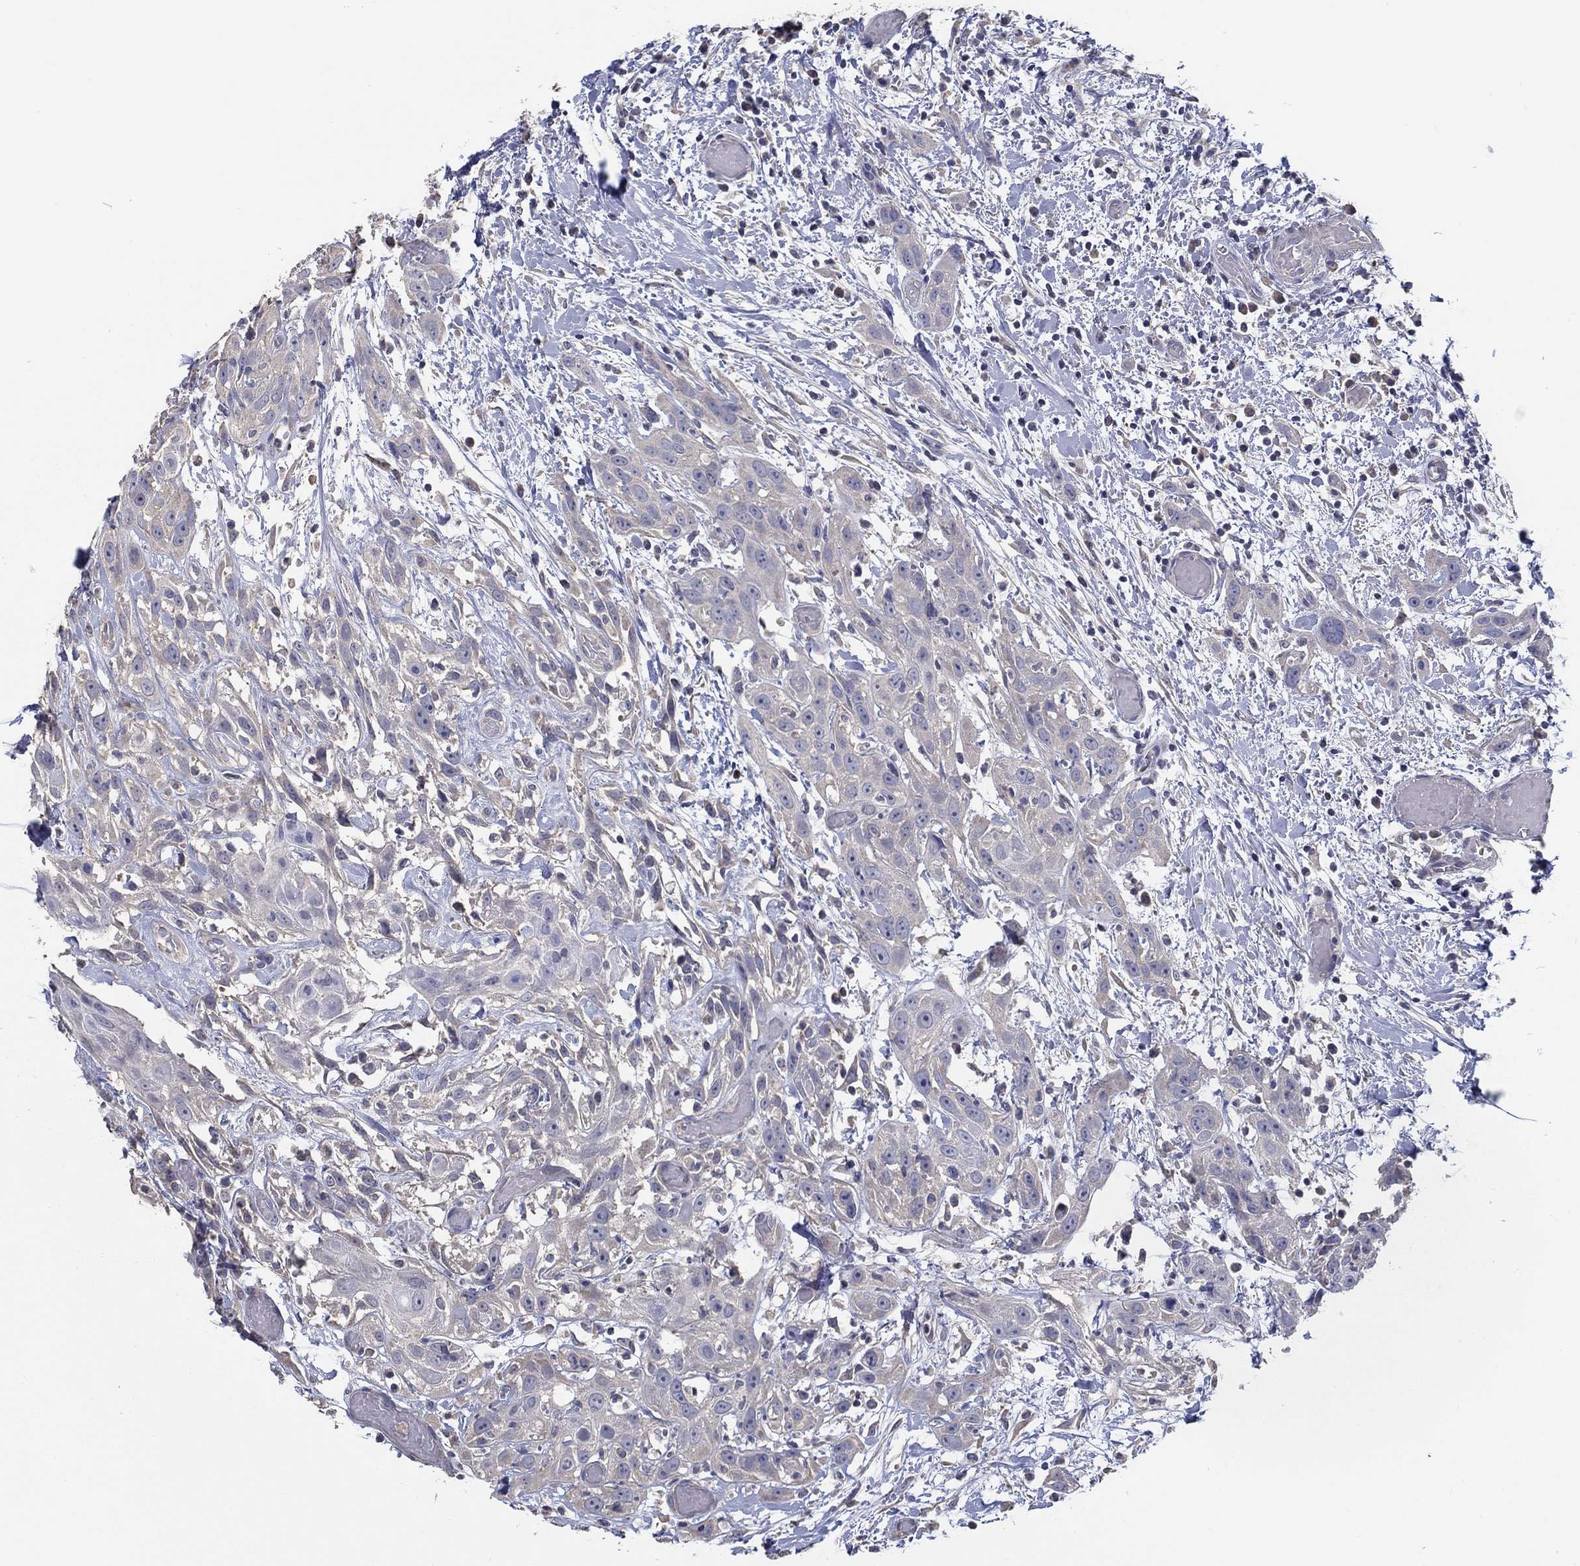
{"staining": {"intensity": "negative", "quantity": "none", "location": "none"}, "tissue": "head and neck cancer", "cell_type": "Tumor cells", "image_type": "cancer", "snomed": [{"axis": "morphology", "description": "Normal tissue, NOS"}, {"axis": "morphology", "description": "Squamous cell carcinoma, NOS"}, {"axis": "topography", "description": "Oral tissue"}, {"axis": "topography", "description": "Salivary gland"}, {"axis": "topography", "description": "Head-Neck"}], "caption": "IHC histopathology image of head and neck cancer (squamous cell carcinoma) stained for a protein (brown), which shows no expression in tumor cells. The staining was performed using DAB (3,3'-diaminobenzidine) to visualize the protein expression in brown, while the nuclei were stained in blue with hematoxylin (Magnification: 20x).", "gene": "DOCK3", "patient": {"sex": "female", "age": 62}}